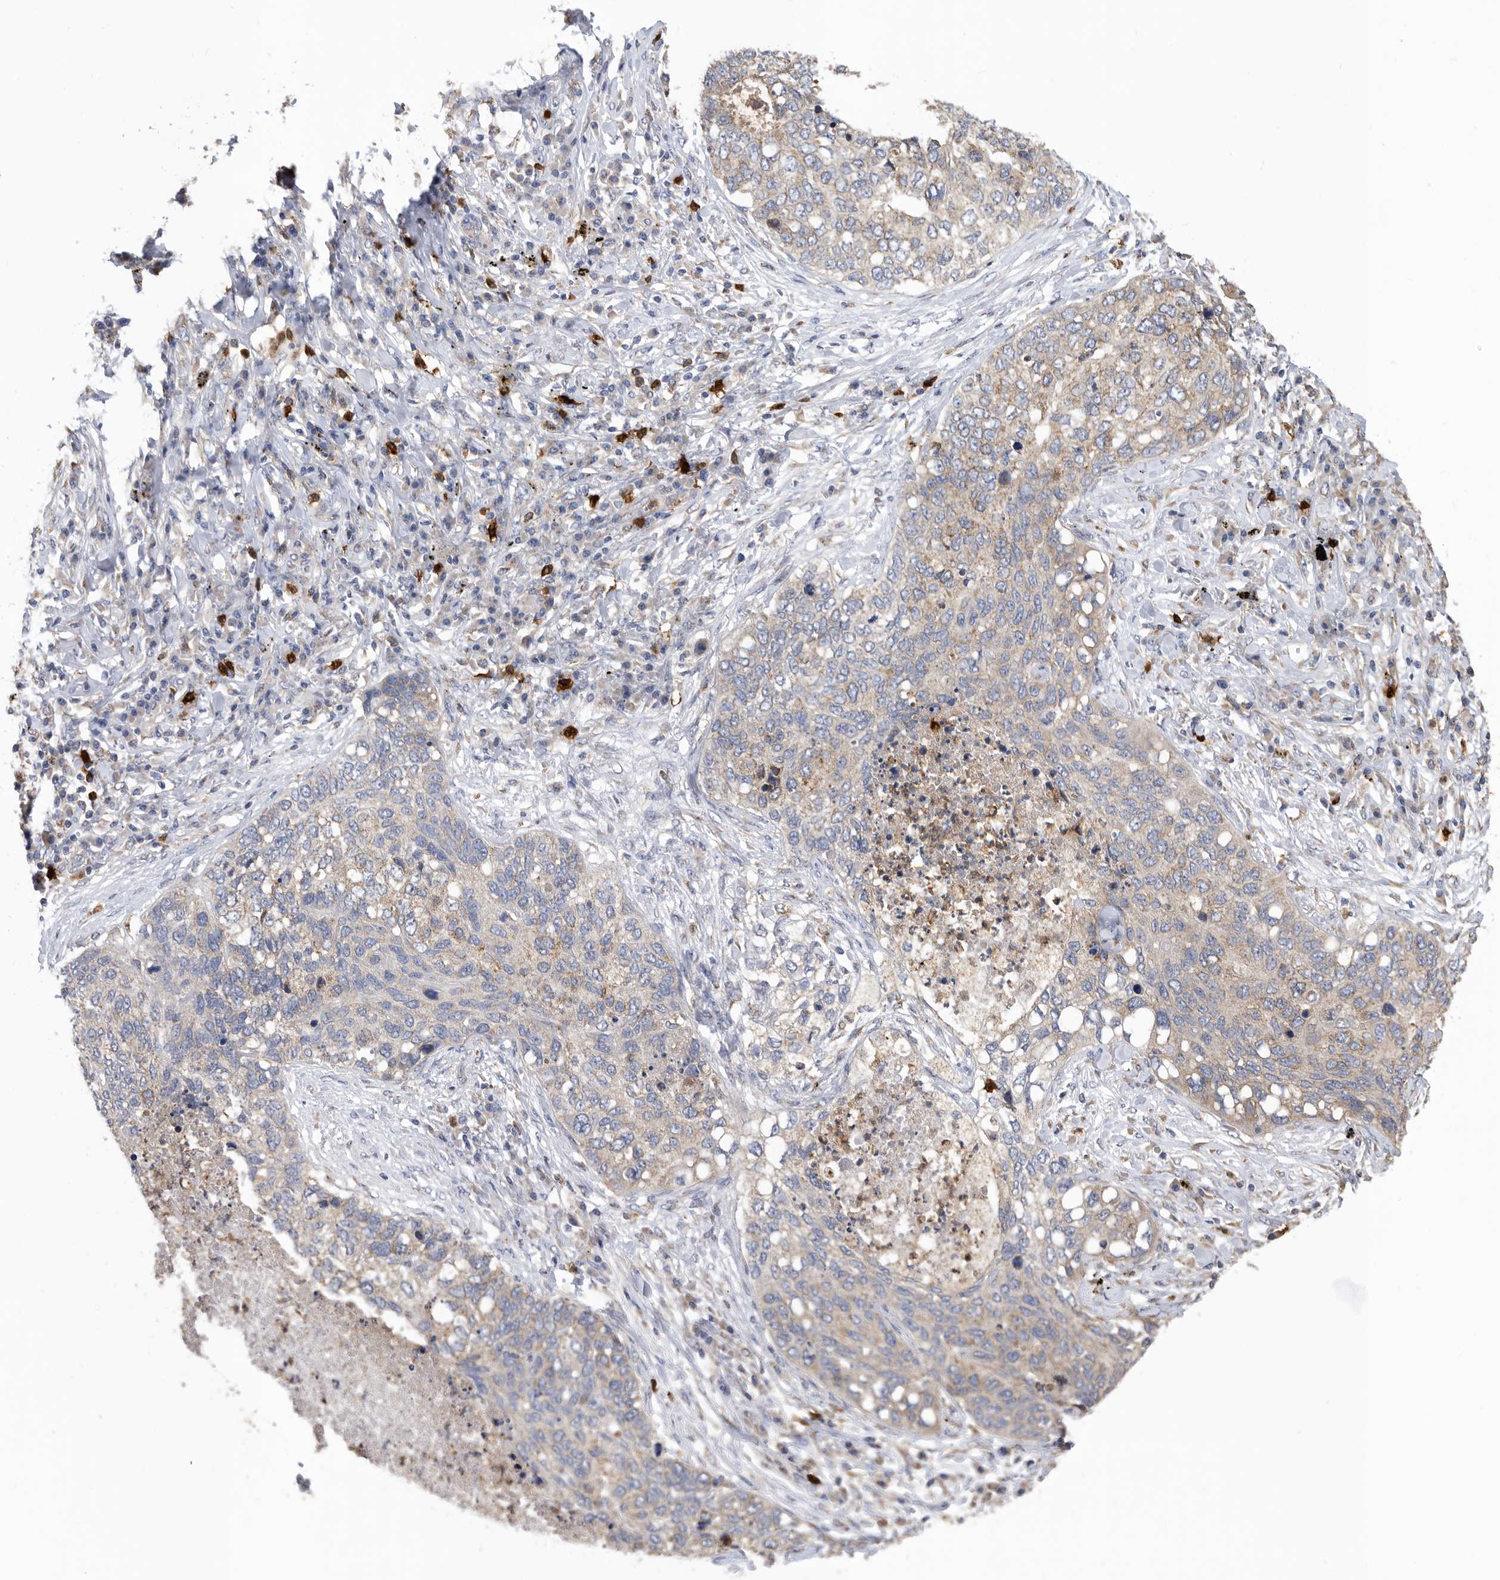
{"staining": {"intensity": "weak", "quantity": ">75%", "location": "cytoplasmic/membranous"}, "tissue": "lung cancer", "cell_type": "Tumor cells", "image_type": "cancer", "snomed": [{"axis": "morphology", "description": "Squamous cell carcinoma, NOS"}, {"axis": "topography", "description": "Lung"}], "caption": "Lung cancer stained with a brown dye displays weak cytoplasmic/membranous positive expression in about >75% of tumor cells.", "gene": "CRISPLD2", "patient": {"sex": "female", "age": 63}}